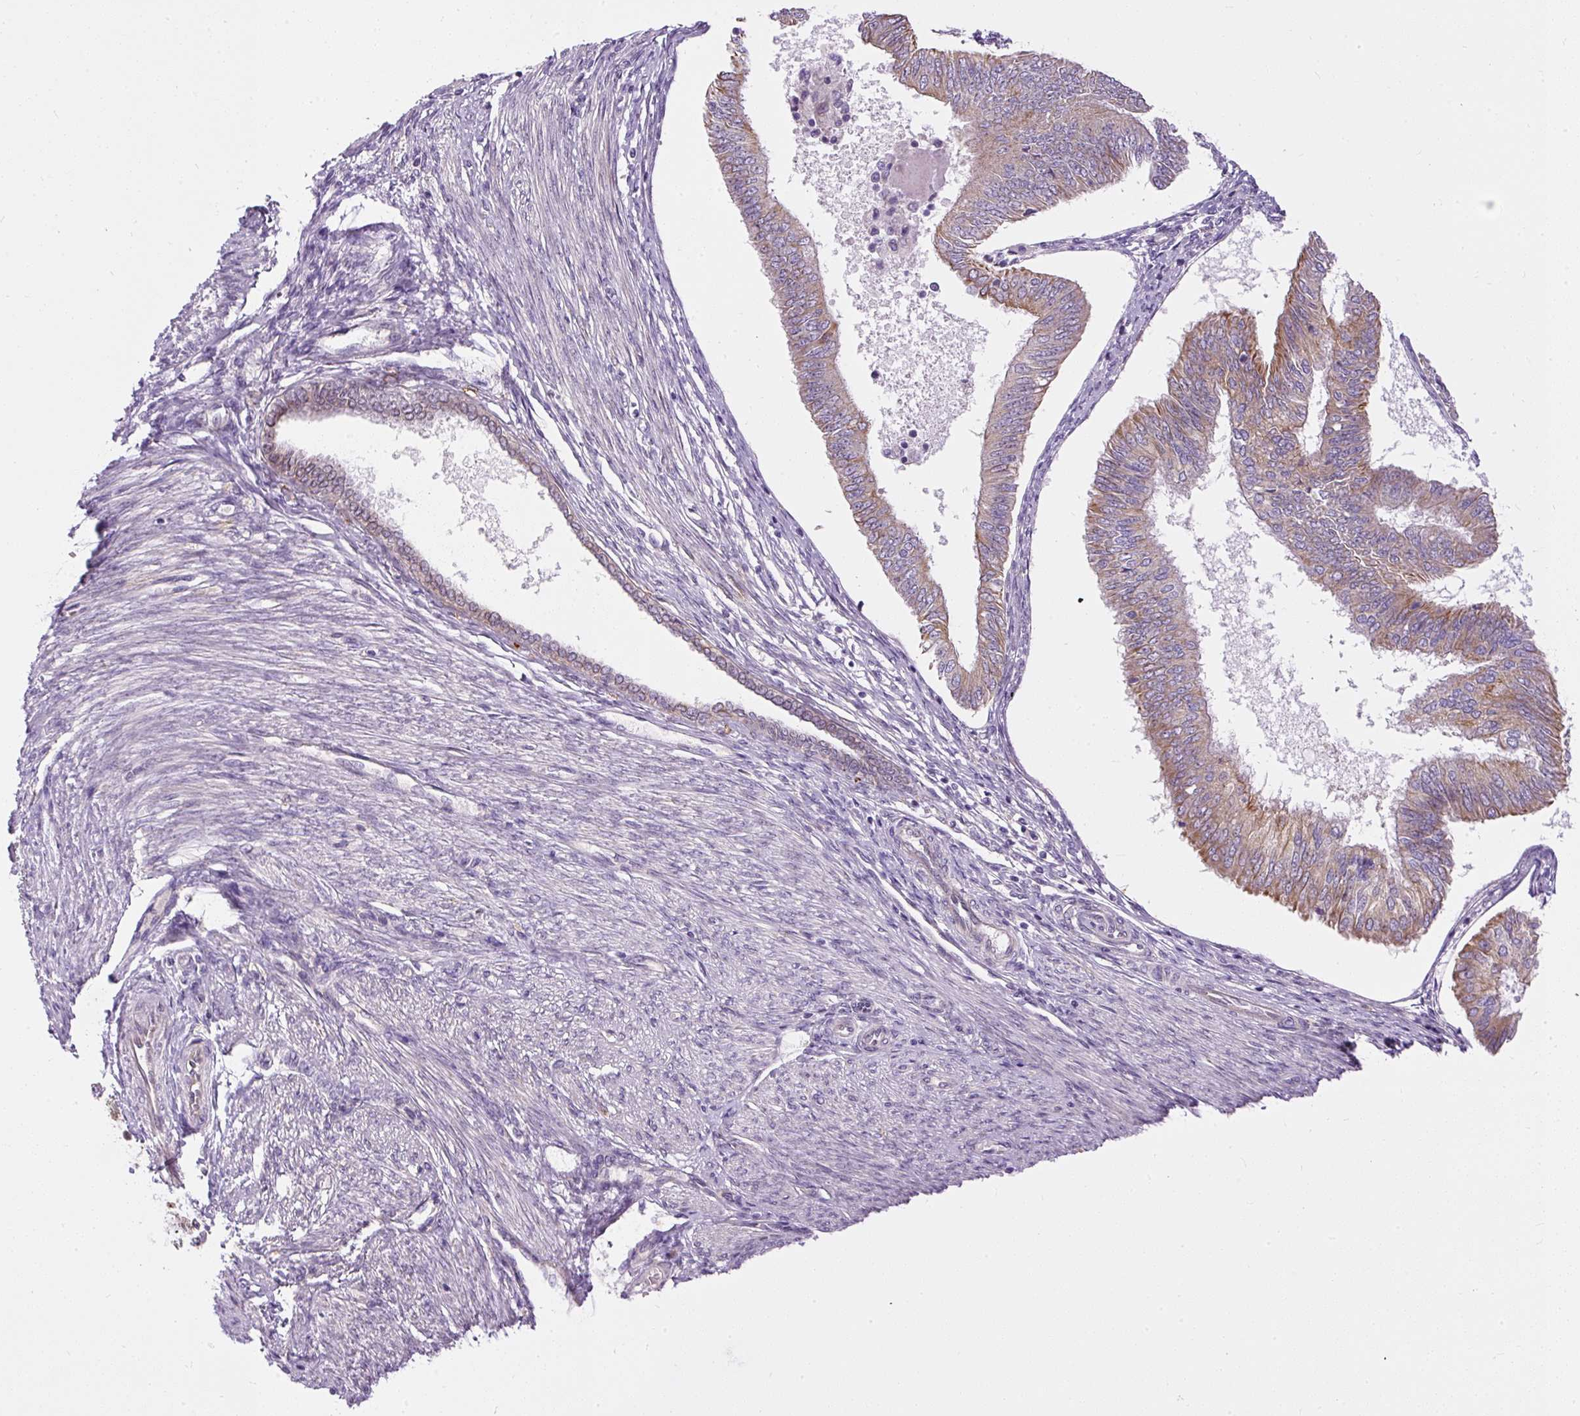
{"staining": {"intensity": "weak", "quantity": "25%-75%", "location": "cytoplasmic/membranous"}, "tissue": "endometrial cancer", "cell_type": "Tumor cells", "image_type": "cancer", "snomed": [{"axis": "morphology", "description": "Adenocarcinoma, NOS"}, {"axis": "topography", "description": "Endometrium"}], "caption": "A high-resolution photomicrograph shows immunohistochemistry (IHC) staining of endometrial cancer, which demonstrates weak cytoplasmic/membranous positivity in approximately 25%-75% of tumor cells.", "gene": "FAM149A", "patient": {"sex": "female", "age": 58}}